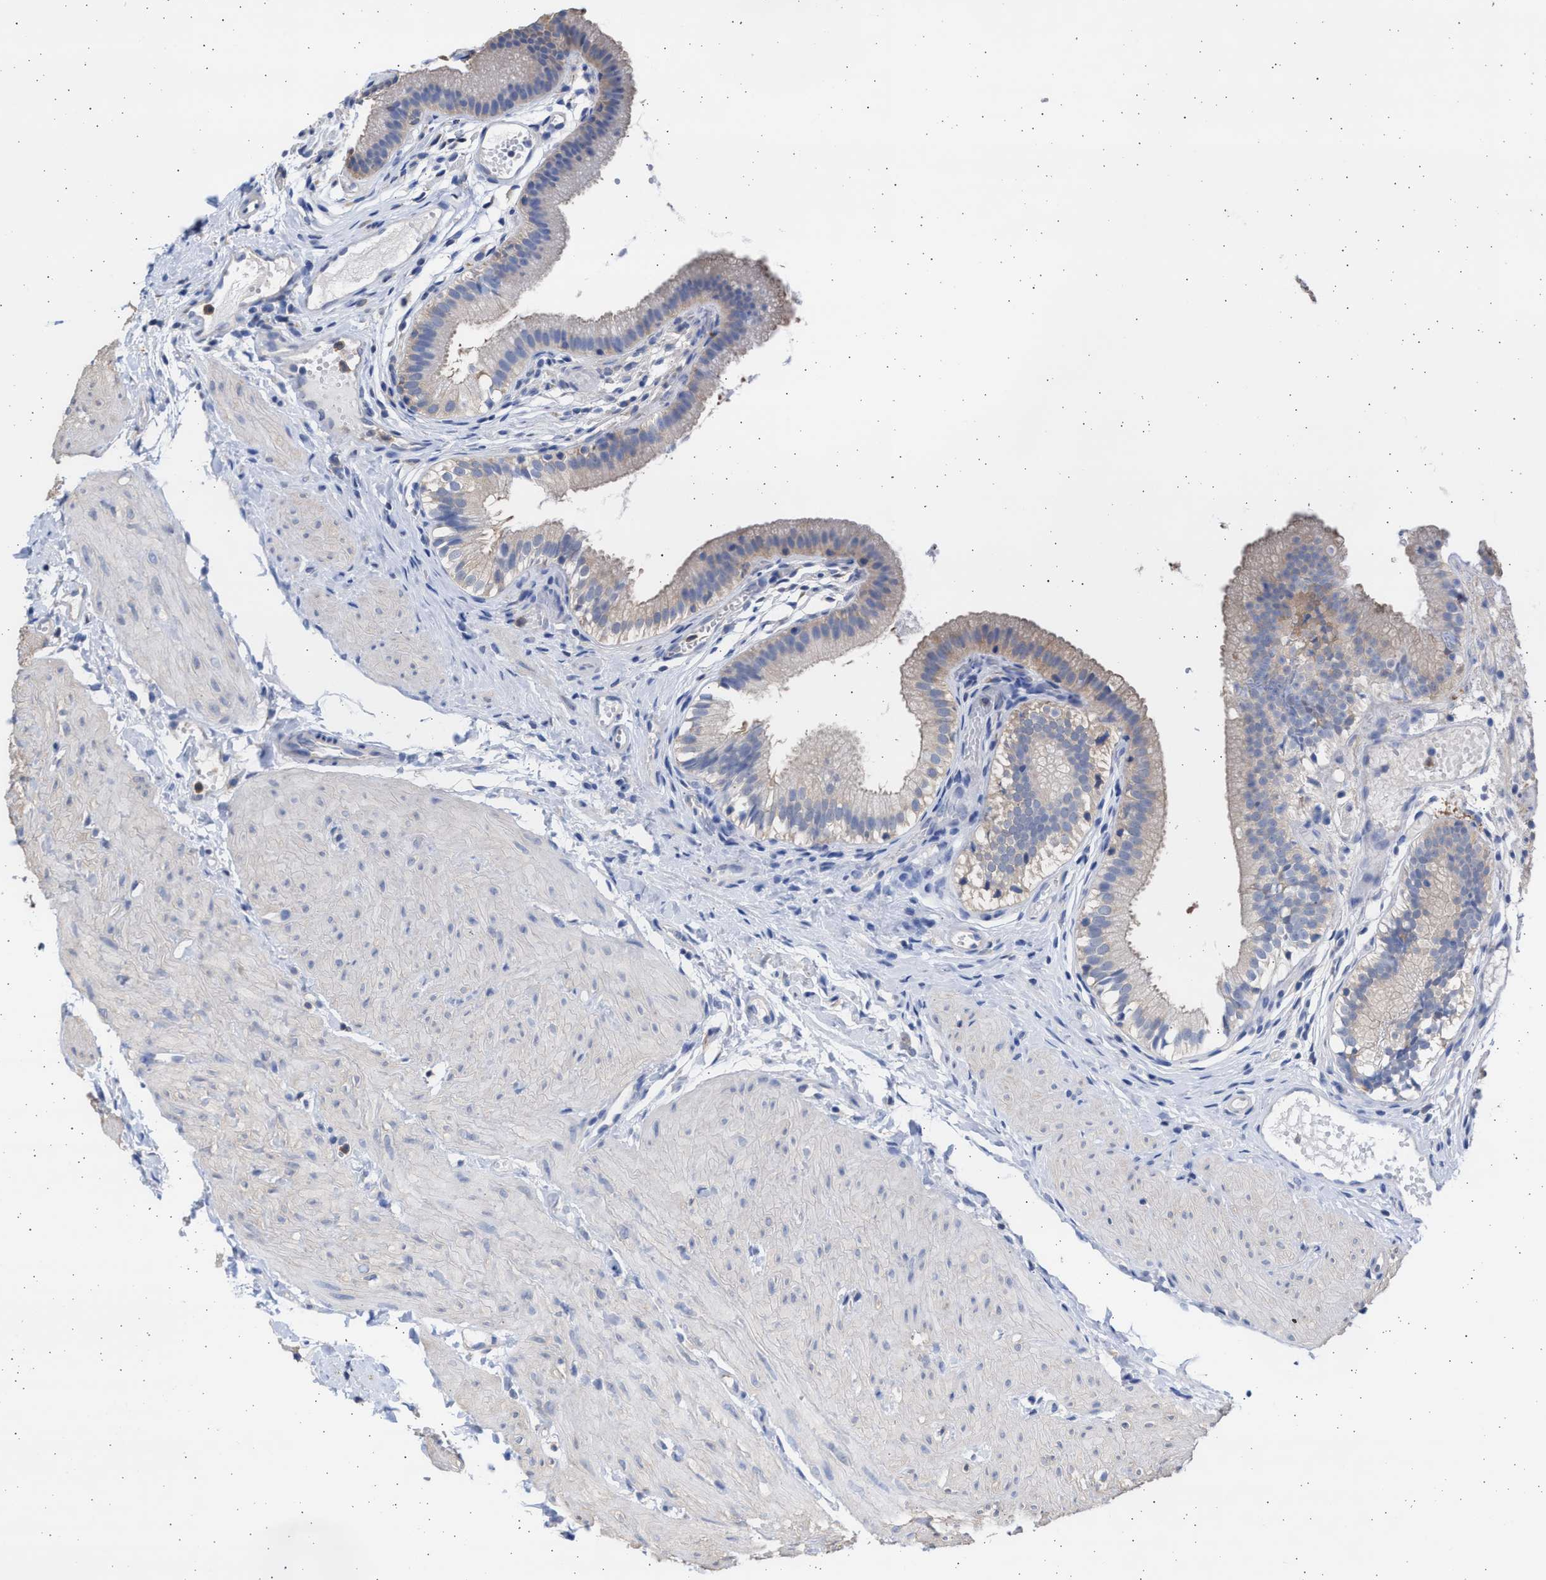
{"staining": {"intensity": "weak", "quantity": "25%-75%", "location": "cytoplasmic/membranous"}, "tissue": "gallbladder", "cell_type": "Glandular cells", "image_type": "normal", "snomed": [{"axis": "morphology", "description": "Normal tissue, NOS"}, {"axis": "topography", "description": "Gallbladder"}], "caption": "Brown immunohistochemical staining in unremarkable gallbladder demonstrates weak cytoplasmic/membranous staining in about 25%-75% of glandular cells. (Stains: DAB (3,3'-diaminobenzidine) in brown, nuclei in blue, Microscopy: brightfield microscopy at high magnification).", "gene": "ALDOC", "patient": {"sex": "female", "age": 26}}